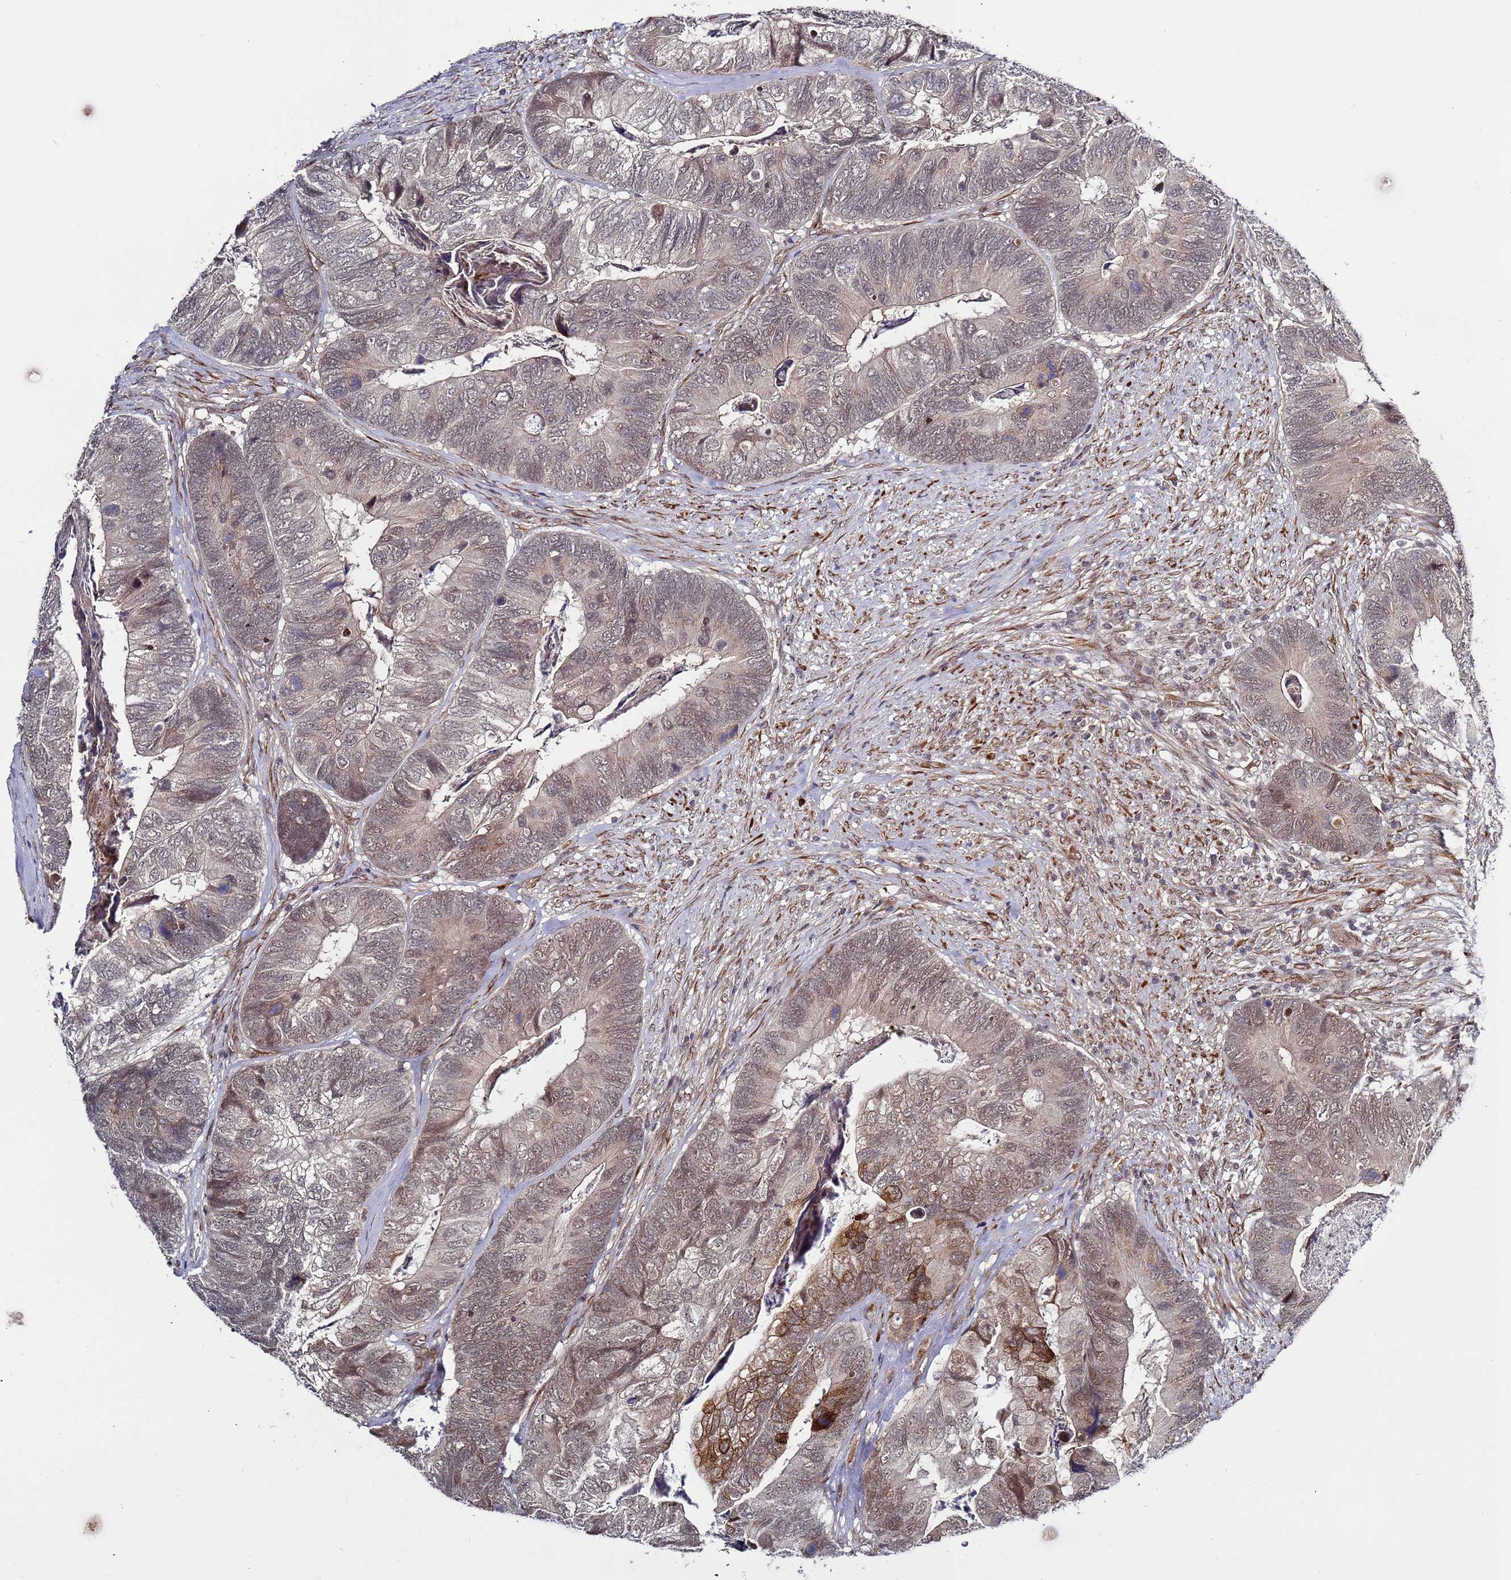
{"staining": {"intensity": "weak", "quantity": ">75%", "location": "cytoplasmic/membranous,nuclear"}, "tissue": "colorectal cancer", "cell_type": "Tumor cells", "image_type": "cancer", "snomed": [{"axis": "morphology", "description": "Adenocarcinoma, NOS"}, {"axis": "topography", "description": "Colon"}], "caption": "High-magnification brightfield microscopy of adenocarcinoma (colorectal) stained with DAB (3,3'-diaminobenzidine) (brown) and counterstained with hematoxylin (blue). tumor cells exhibit weak cytoplasmic/membranous and nuclear staining is present in approximately>75% of cells.", "gene": "POLR2D", "patient": {"sex": "female", "age": 67}}